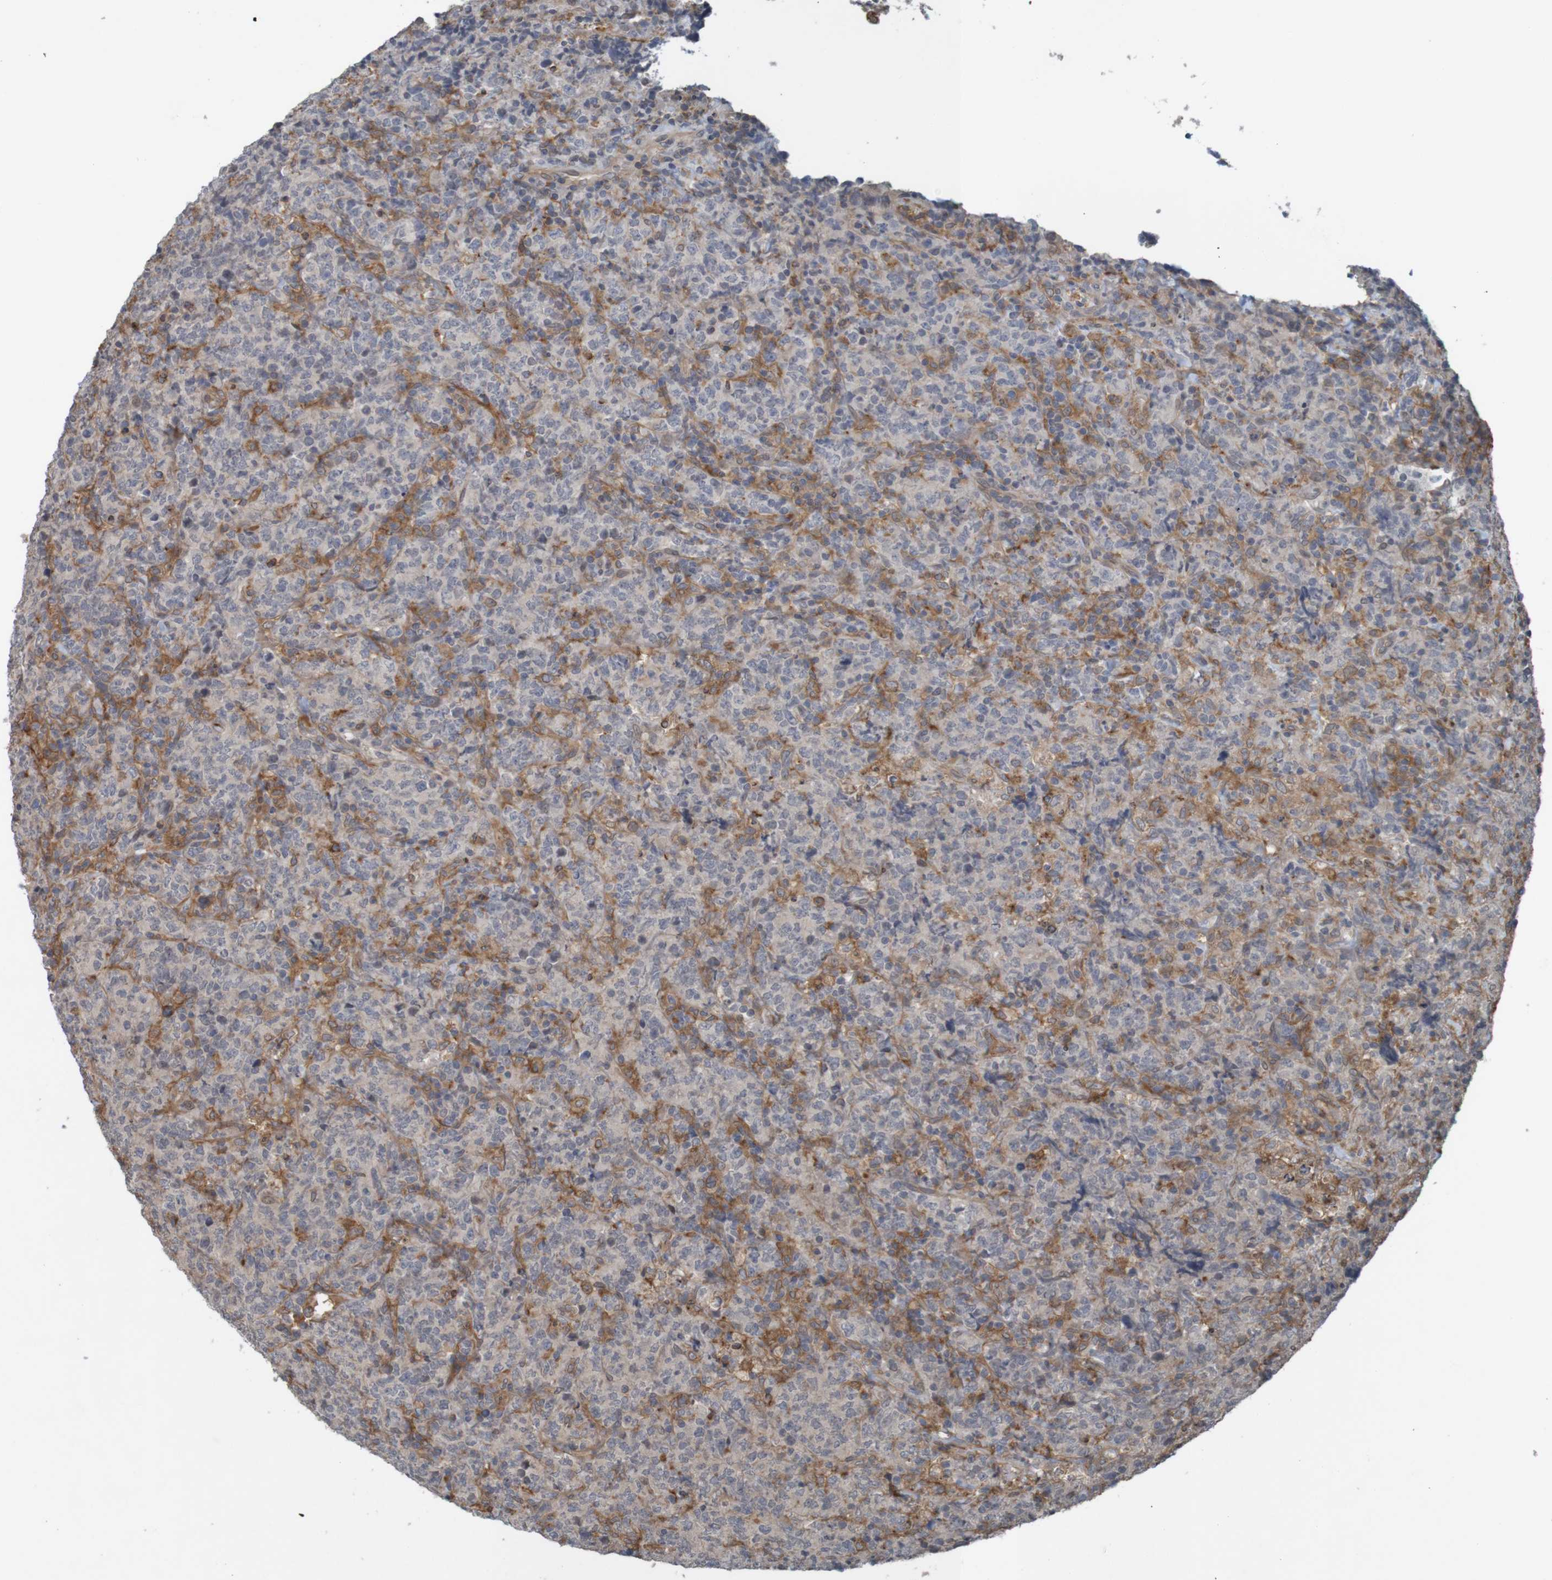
{"staining": {"intensity": "moderate", "quantity": "25%-75%", "location": "cytoplasmic/membranous"}, "tissue": "lymphoma", "cell_type": "Tumor cells", "image_type": "cancer", "snomed": [{"axis": "morphology", "description": "Malignant lymphoma, non-Hodgkin's type, High grade"}, {"axis": "topography", "description": "Tonsil"}], "caption": "Moderate cytoplasmic/membranous protein positivity is seen in about 25%-75% of tumor cells in malignant lymphoma, non-Hodgkin's type (high-grade). The staining was performed using DAB to visualize the protein expression in brown, while the nuclei were stained in blue with hematoxylin (Magnification: 20x).", "gene": "ARHGEF11", "patient": {"sex": "female", "age": 36}}